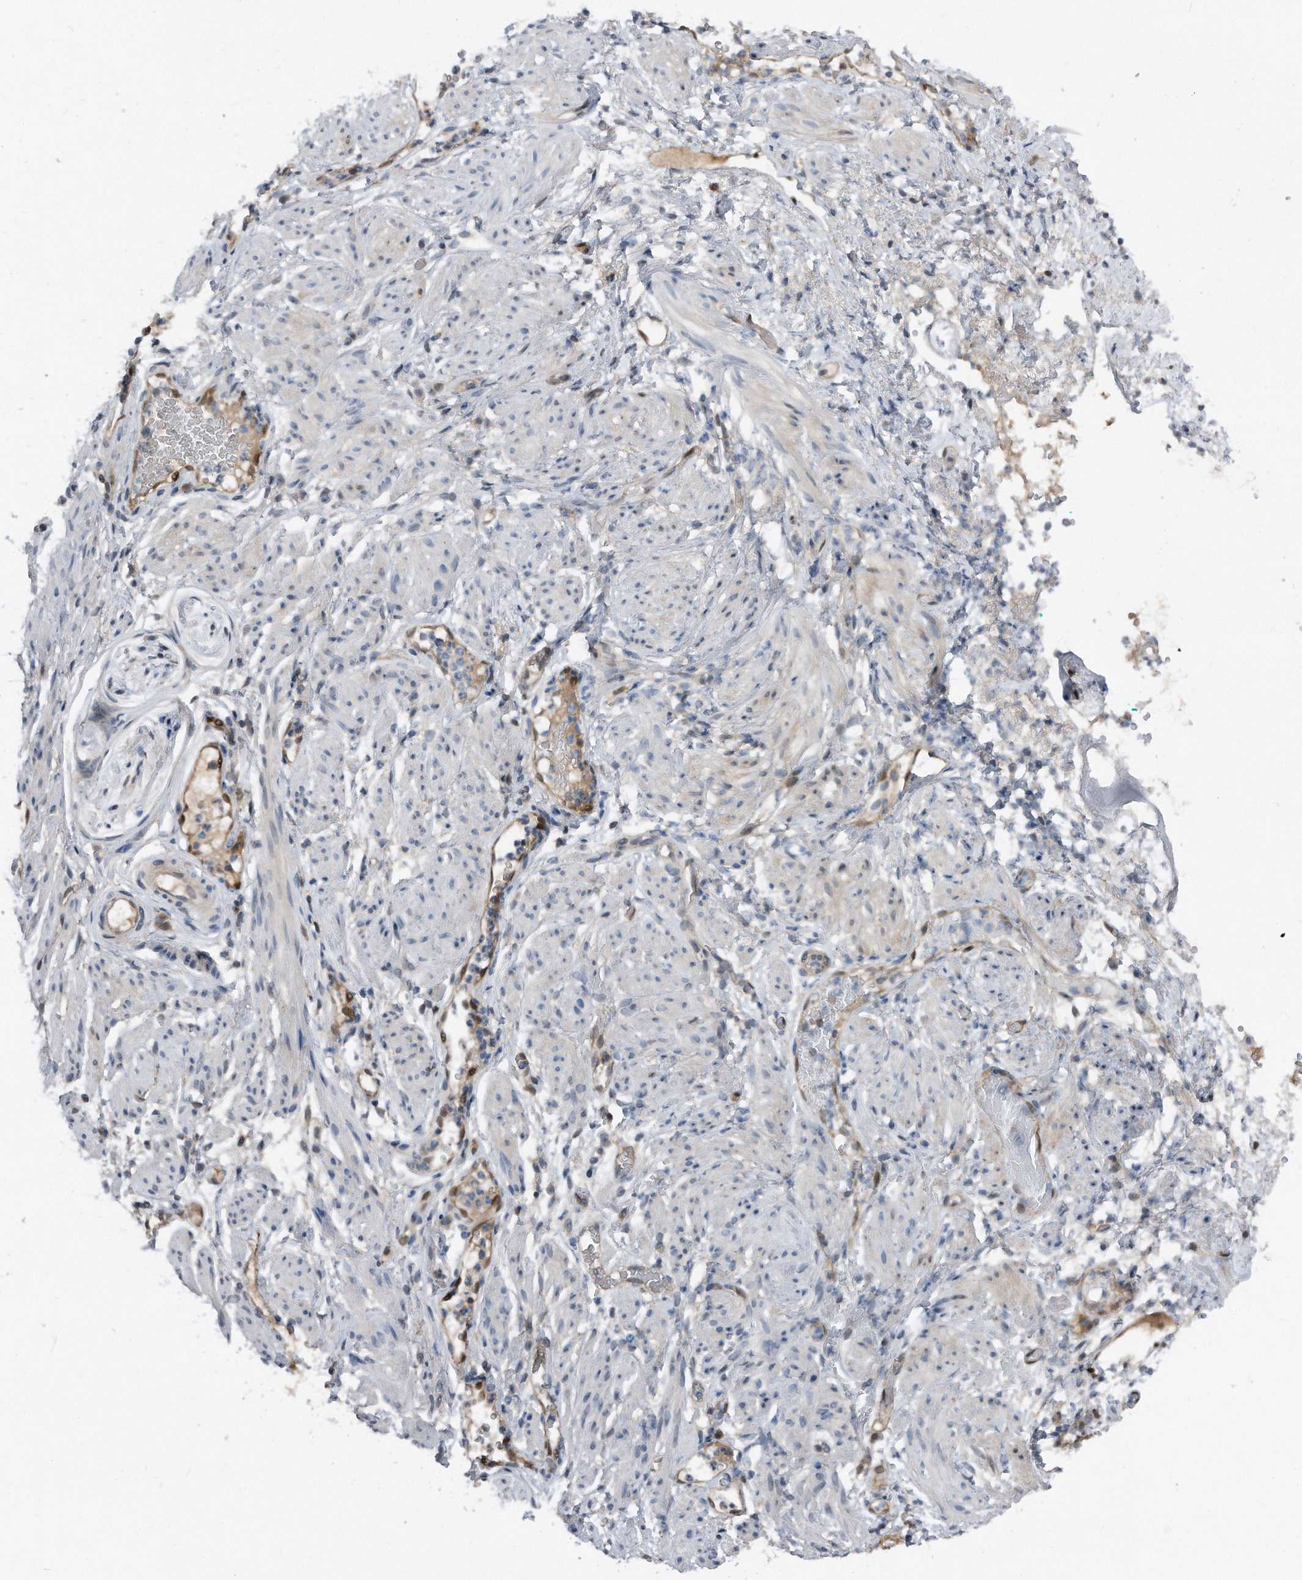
{"staining": {"intensity": "weak", "quantity": "<25%", "location": "cytoplasmic/membranous"}, "tissue": "soft tissue", "cell_type": "Chondrocytes", "image_type": "normal", "snomed": [{"axis": "morphology", "description": "Normal tissue, NOS"}, {"axis": "topography", "description": "Smooth muscle"}, {"axis": "topography", "description": "Peripheral nerve tissue"}], "caption": "DAB (3,3'-diaminobenzidine) immunohistochemical staining of unremarkable soft tissue demonstrates no significant positivity in chondrocytes. (DAB IHC visualized using brightfield microscopy, high magnification).", "gene": "MAP2K6", "patient": {"sex": "female", "age": 39}}